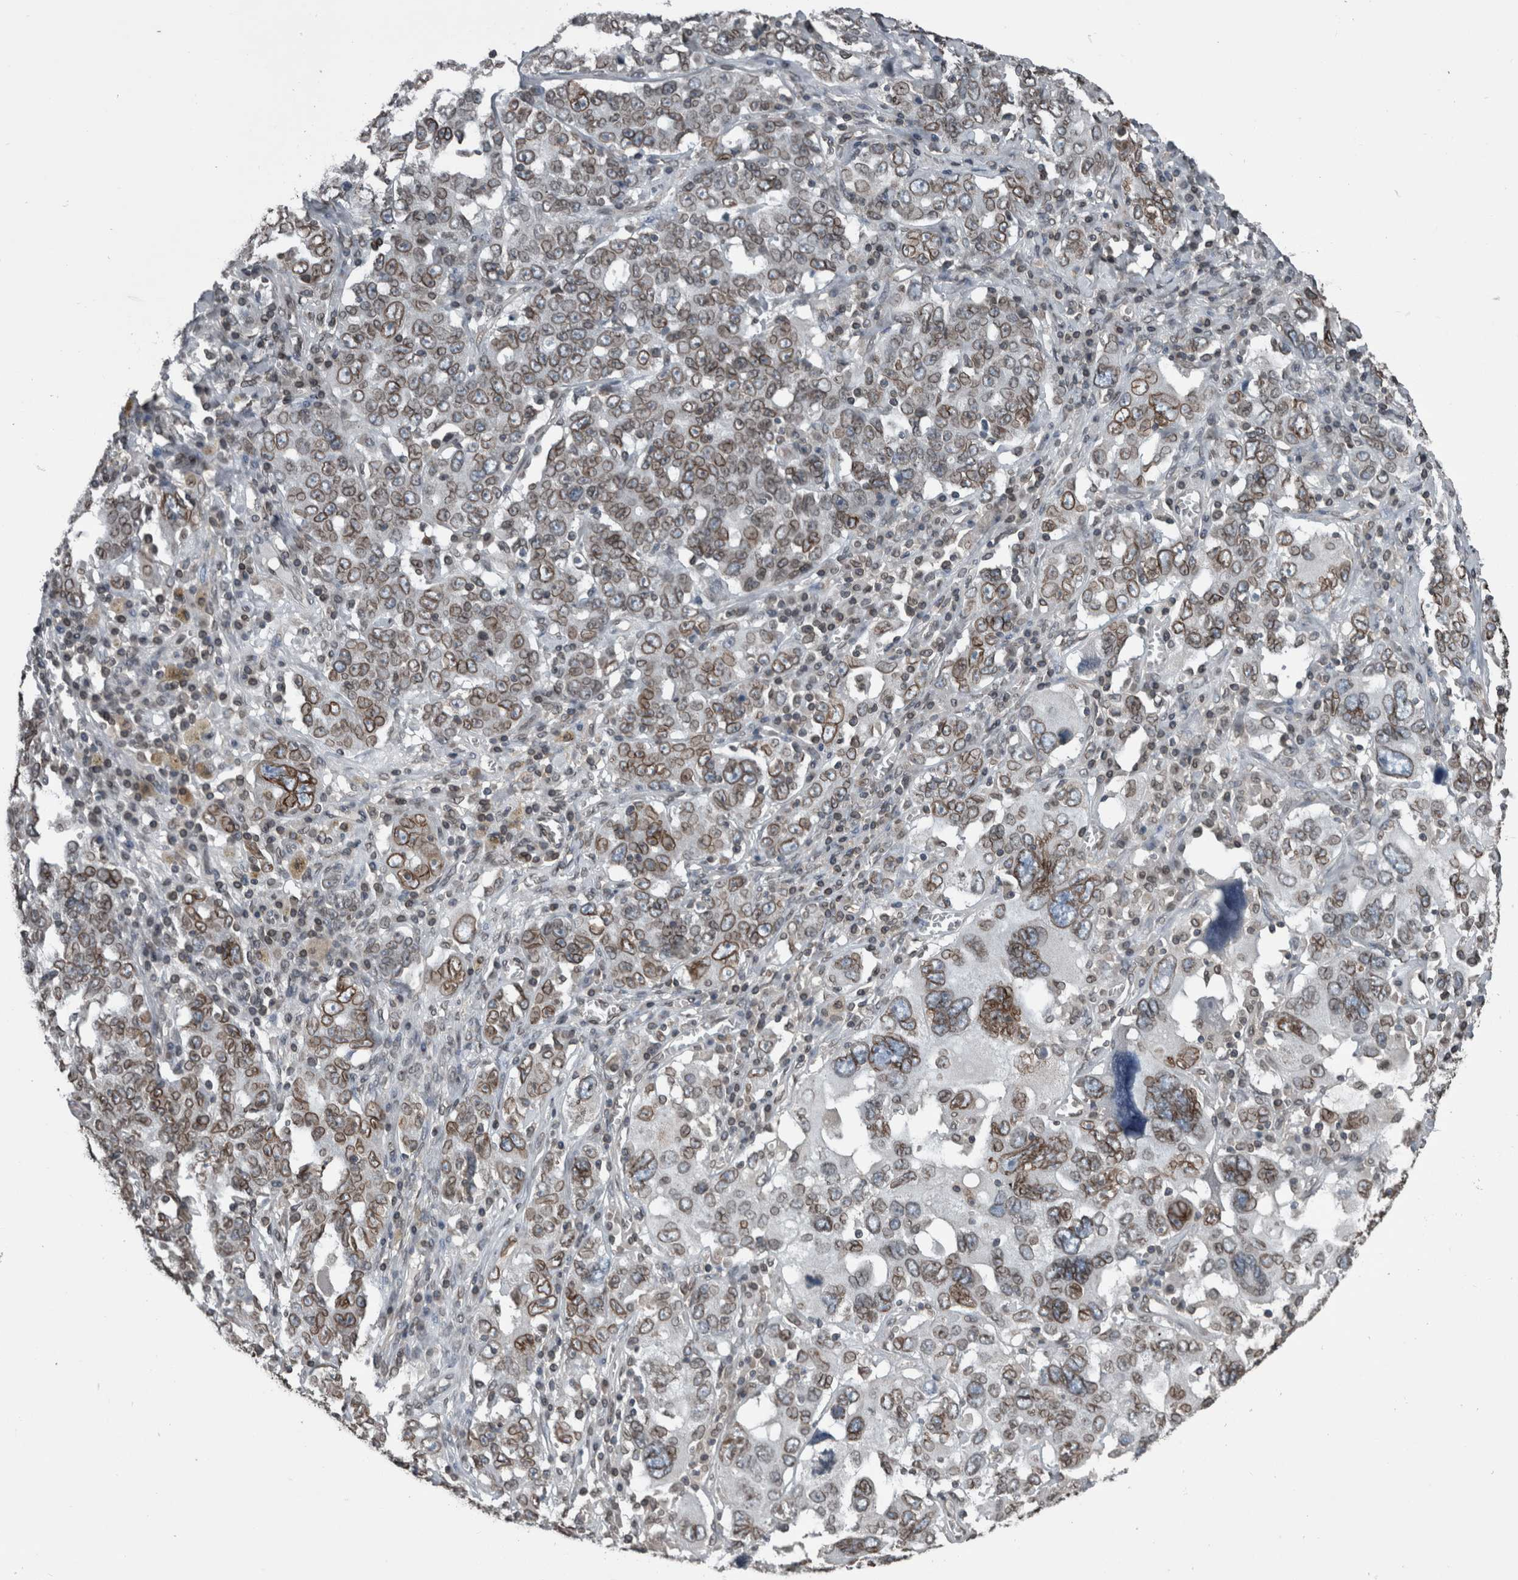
{"staining": {"intensity": "moderate", "quantity": ">75%", "location": "cytoplasmic/membranous,nuclear"}, "tissue": "ovarian cancer", "cell_type": "Tumor cells", "image_type": "cancer", "snomed": [{"axis": "morphology", "description": "Carcinoma, endometroid"}, {"axis": "topography", "description": "Ovary"}], "caption": "IHC of human ovarian cancer reveals medium levels of moderate cytoplasmic/membranous and nuclear staining in about >75% of tumor cells.", "gene": "RANBP2", "patient": {"sex": "female", "age": 62}}